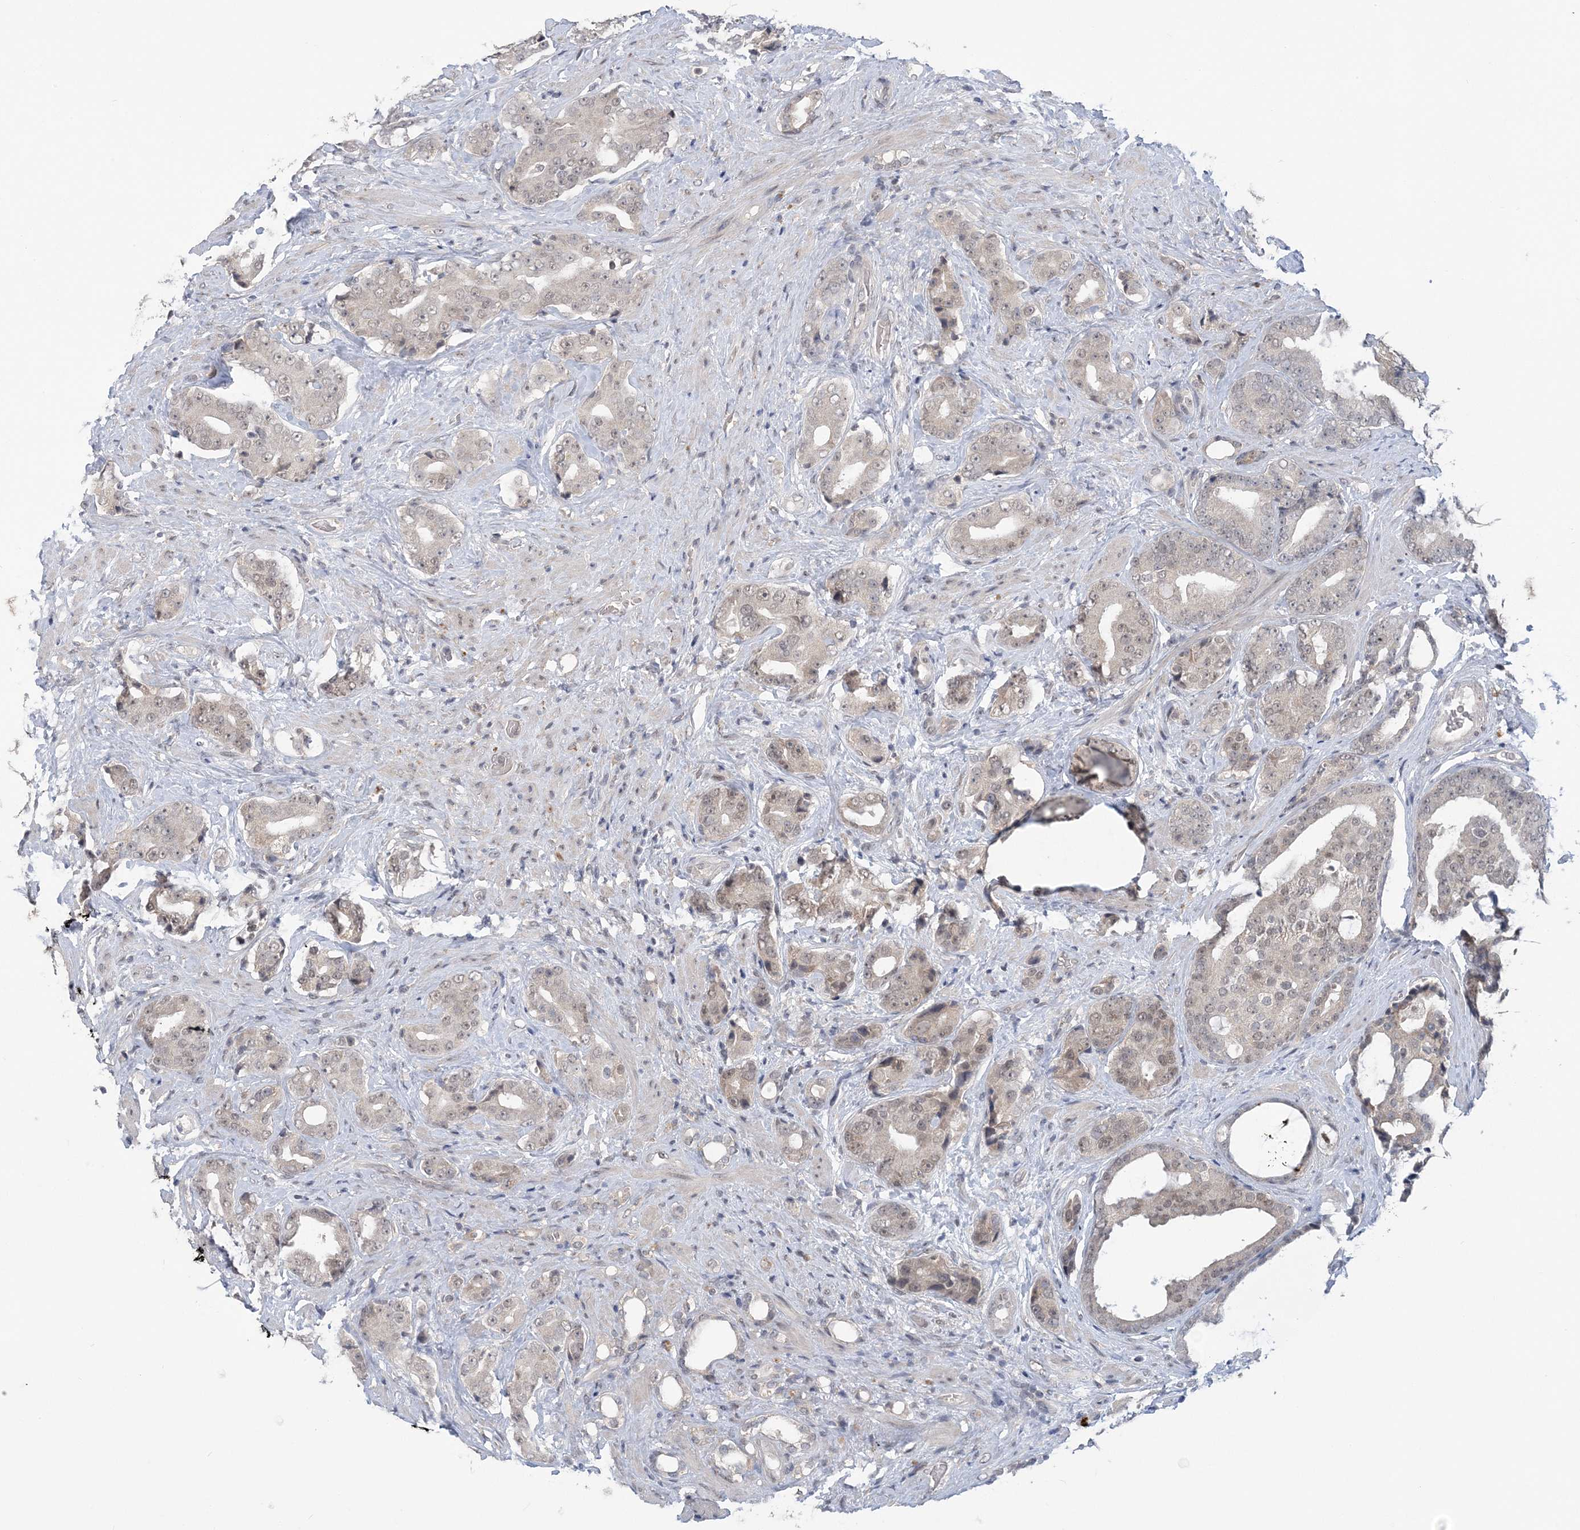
{"staining": {"intensity": "weak", "quantity": "<25%", "location": "nuclear"}, "tissue": "prostate cancer", "cell_type": "Tumor cells", "image_type": "cancer", "snomed": [{"axis": "morphology", "description": "Adenocarcinoma, High grade"}, {"axis": "topography", "description": "Prostate"}], "caption": "DAB (3,3'-diaminobenzidine) immunohistochemical staining of prostate cancer exhibits no significant positivity in tumor cells.", "gene": "ZBTB7A", "patient": {"sex": "male", "age": 71}}